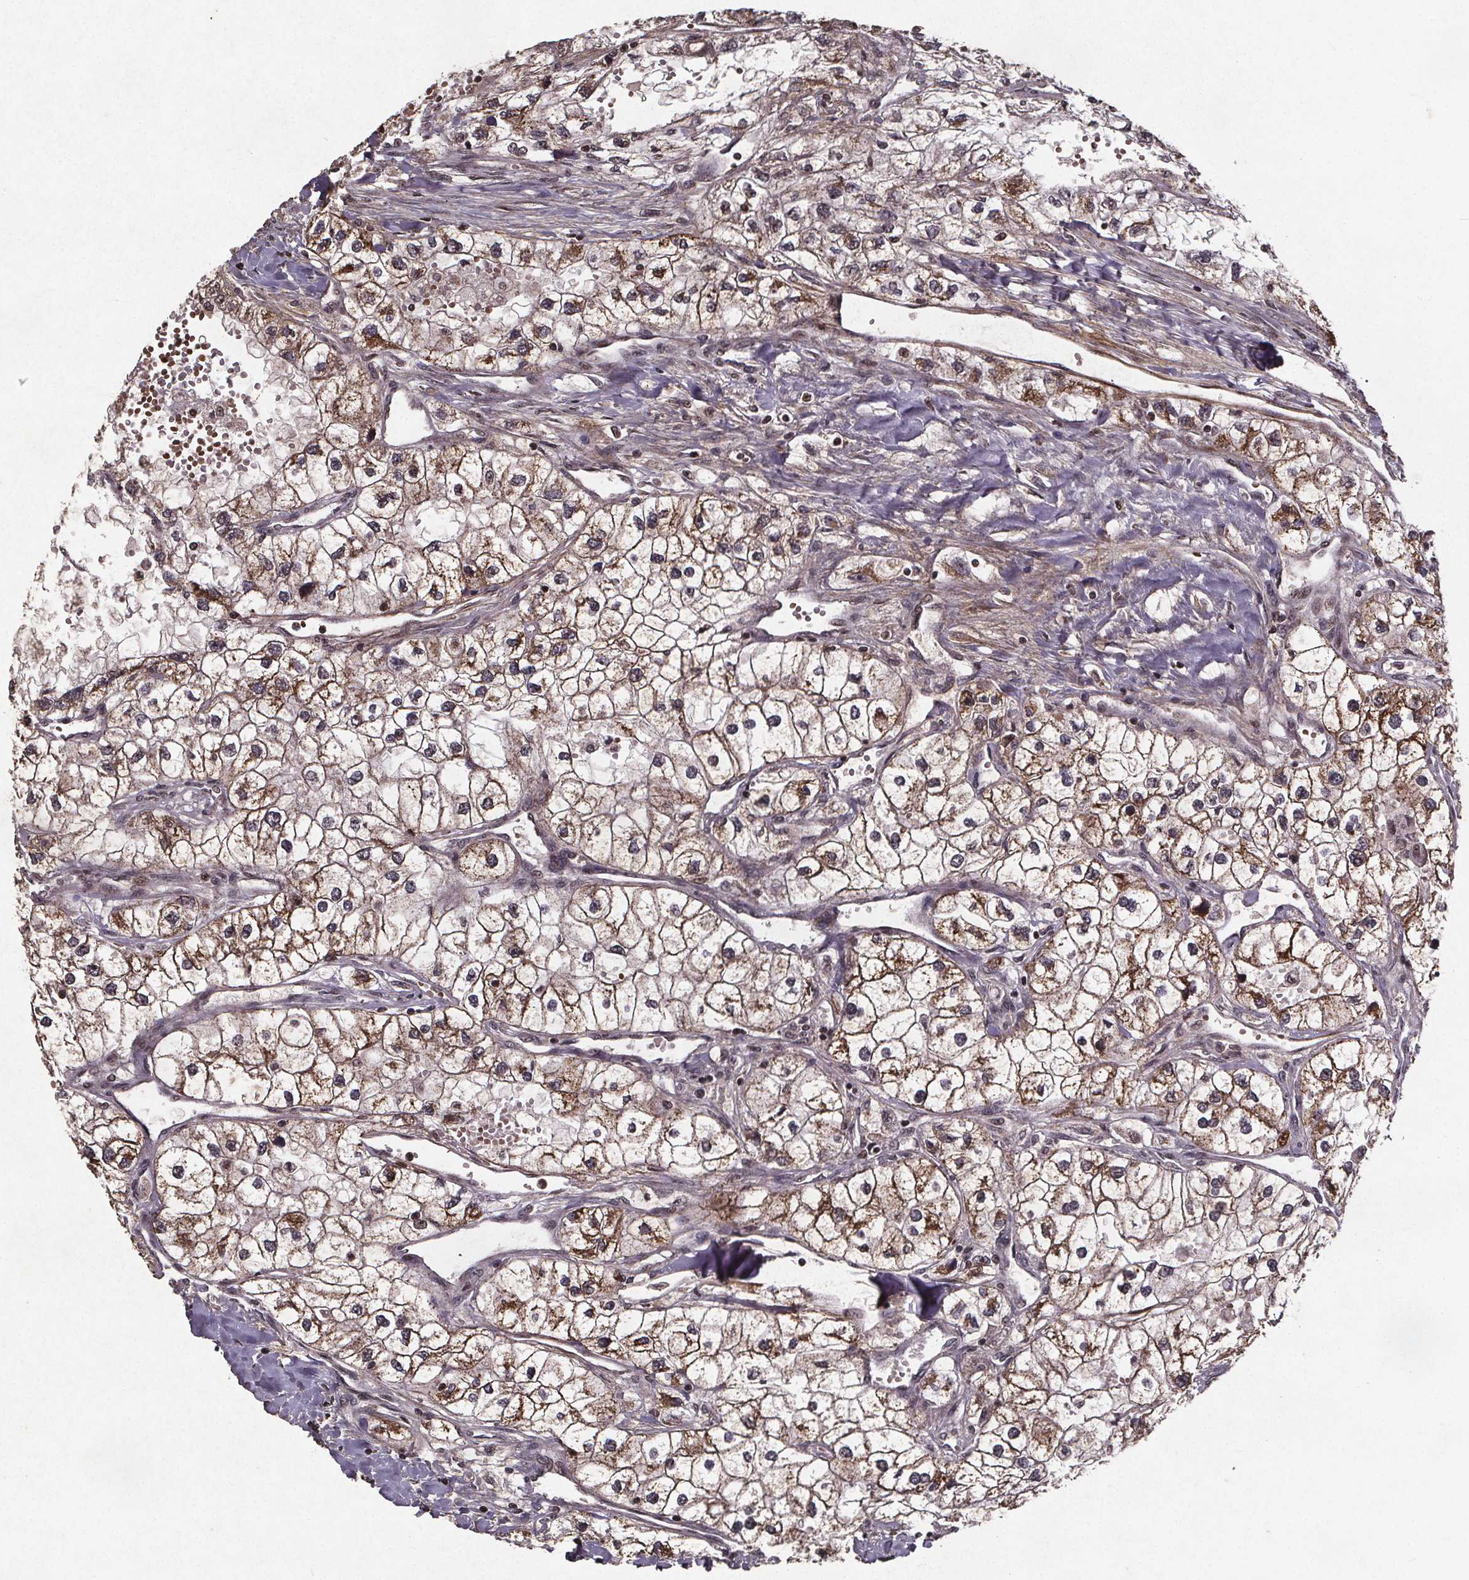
{"staining": {"intensity": "moderate", "quantity": ">75%", "location": "cytoplasmic/membranous"}, "tissue": "renal cancer", "cell_type": "Tumor cells", "image_type": "cancer", "snomed": [{"axis": "morphology", "description": "Adenocarcinoma, NOS"}, {"axis": "topography", "description": "Kidney"}], "caption": "IHC of renal cancer (adenocarcinoma) shows medium levels of moderate cytoplasmic/membranous expression in approximately >75% of tumor cells.", "gene": "GPX3", "patient": {"sex": "male", "age": 59}}